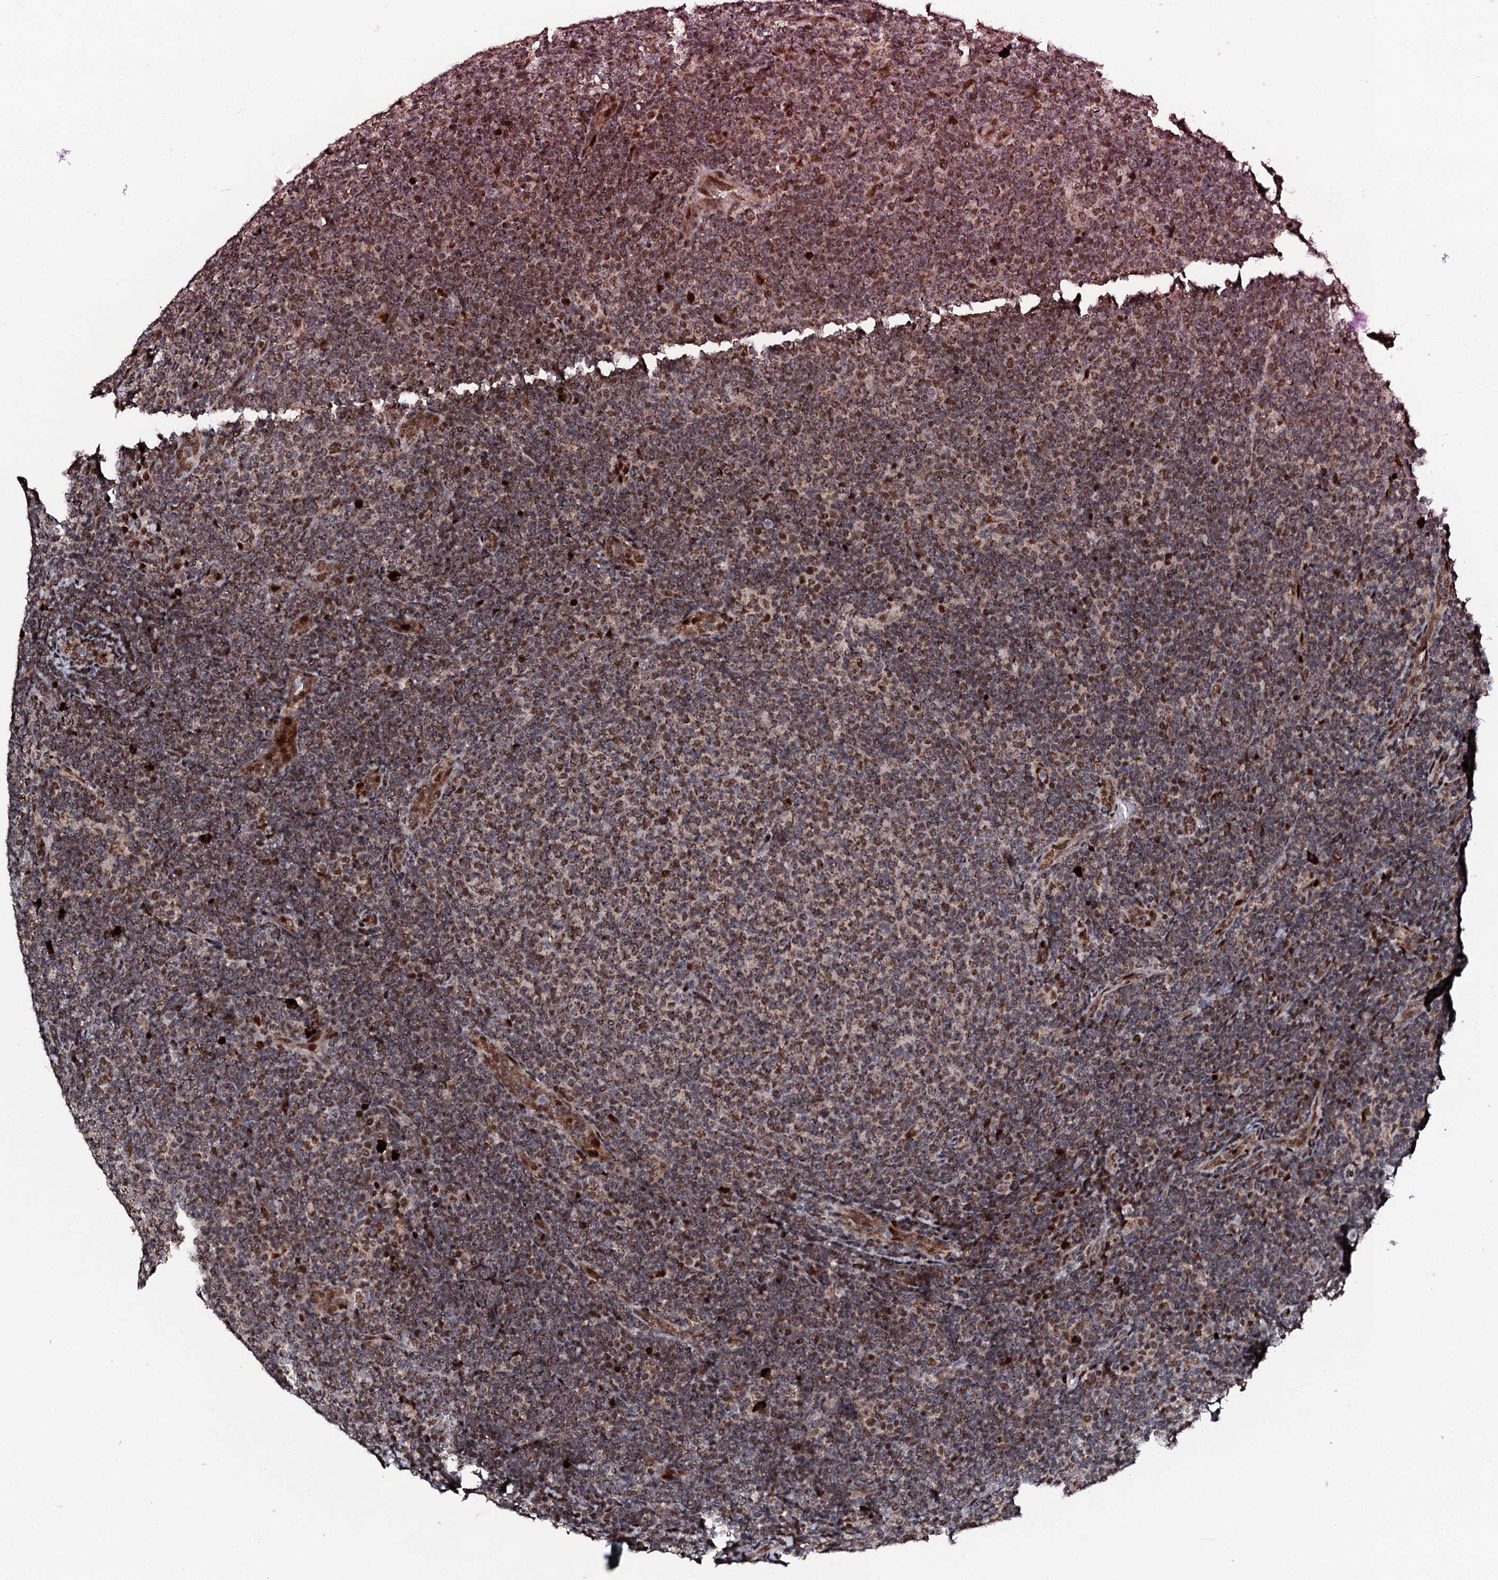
{"staining": {"intensity": "moderate", "quantity": ">75%", "location": "cytoplasmic/membranous,nuclear"}, "tissue": "lymphoma", "cell_type": "Tumor cells", "image_type": "cancer", "snomed": [{"axis": "morphology", "description": "Malignant lymphoma, non-Hodgkin's type, Low grade"}, {"axis": "topography", "description": "Lymph node"}], "caption": "Moderate cytoplasmic/membranous and nuclear expression for a protein is identified in about >75% of tumor cells of low-grade malignant lymphoma, non-Hodgkin's type using immunohistochemistry.", "gene": "KIF18A", "patient": {"sex": "male", "age": 66}}